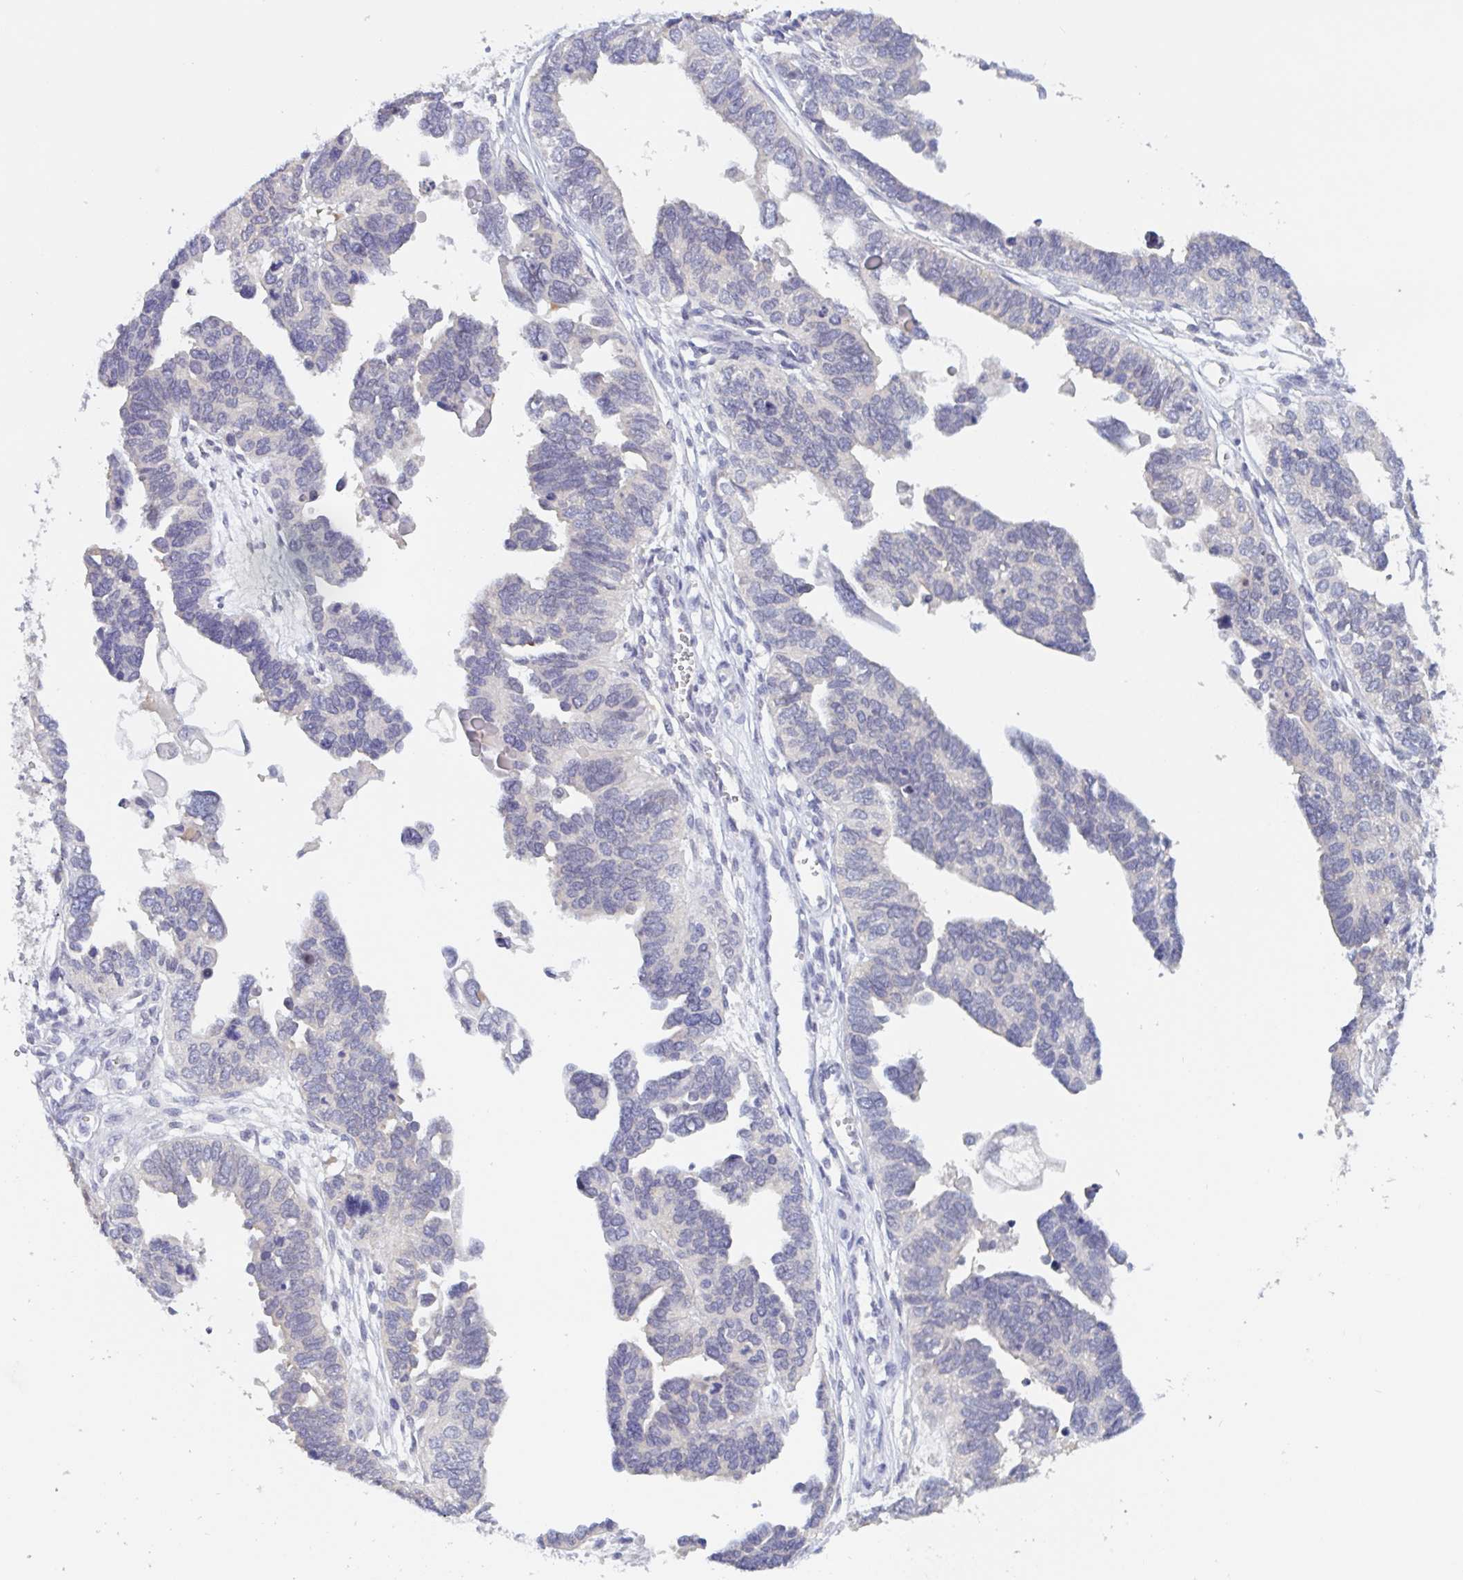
{"staining": {"intensity": "negative", "quantity": "none", "location": "none"}, "tissue": "ovarian cancer", "cell_type": "Tumor cells", "image_type": "cancer", "snomed": [{"axis": "morphology", "description": "Cystadenocarcinoma, serous, NOS"}, {"axis": "topography", "description": "Ovary"}], "caption": "Immunohistochemistry photomicrograph of human serous cystadenocarcinoma (ovarian) stained for a protein (brown), which shows no positivity in tumor cells. The staining was performed using DAB (3,3'-diaminobenzidine) to visualize the protein expression in brown, while the nuclei were stained in blue with hematoxylin (Magnification: 20x).", "gene": "SERPINB13", "patient": {"sex": "female", "age": 51}}